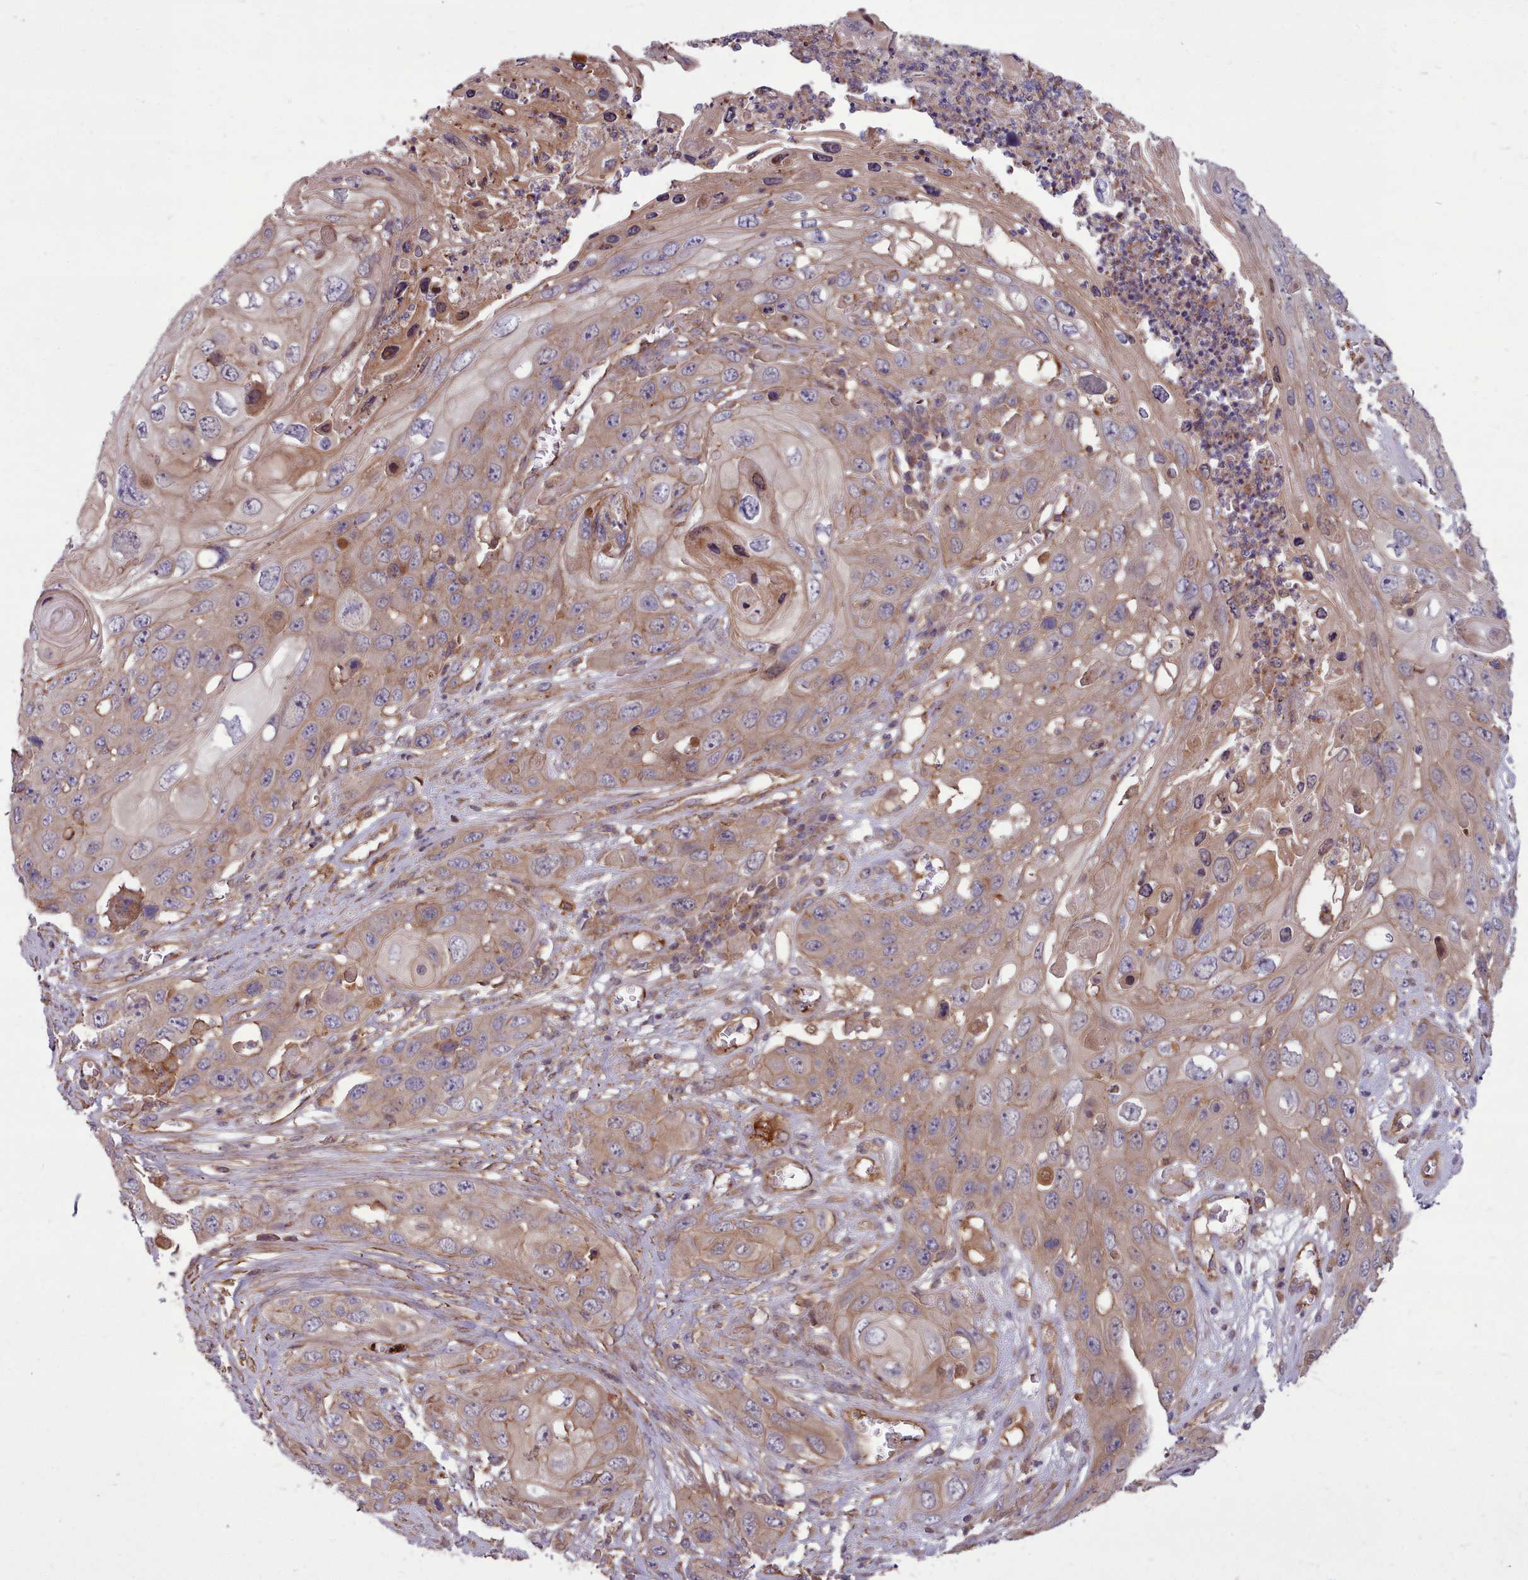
{"staining": {"intensity": "moderate", "quantity": ">75%", "location": "cytoplasmic/membranous"}, "tissue": "skin cancer", "cell_type": "Tumor cells", "image_type": "cancer", "snomed": [{"axis": "morphology", "description": "Squamous cell carcinoma, NOS"}, {"axis": "topography", "description": "Skin"}], "caption": "Human skin cancer stained with a brown dye shows moderate cytoplasmic/membranous positive positivity in about >75% of tumor cells.", "gene": "STUB1", "patient": {"sex": "male", "age": 55}}